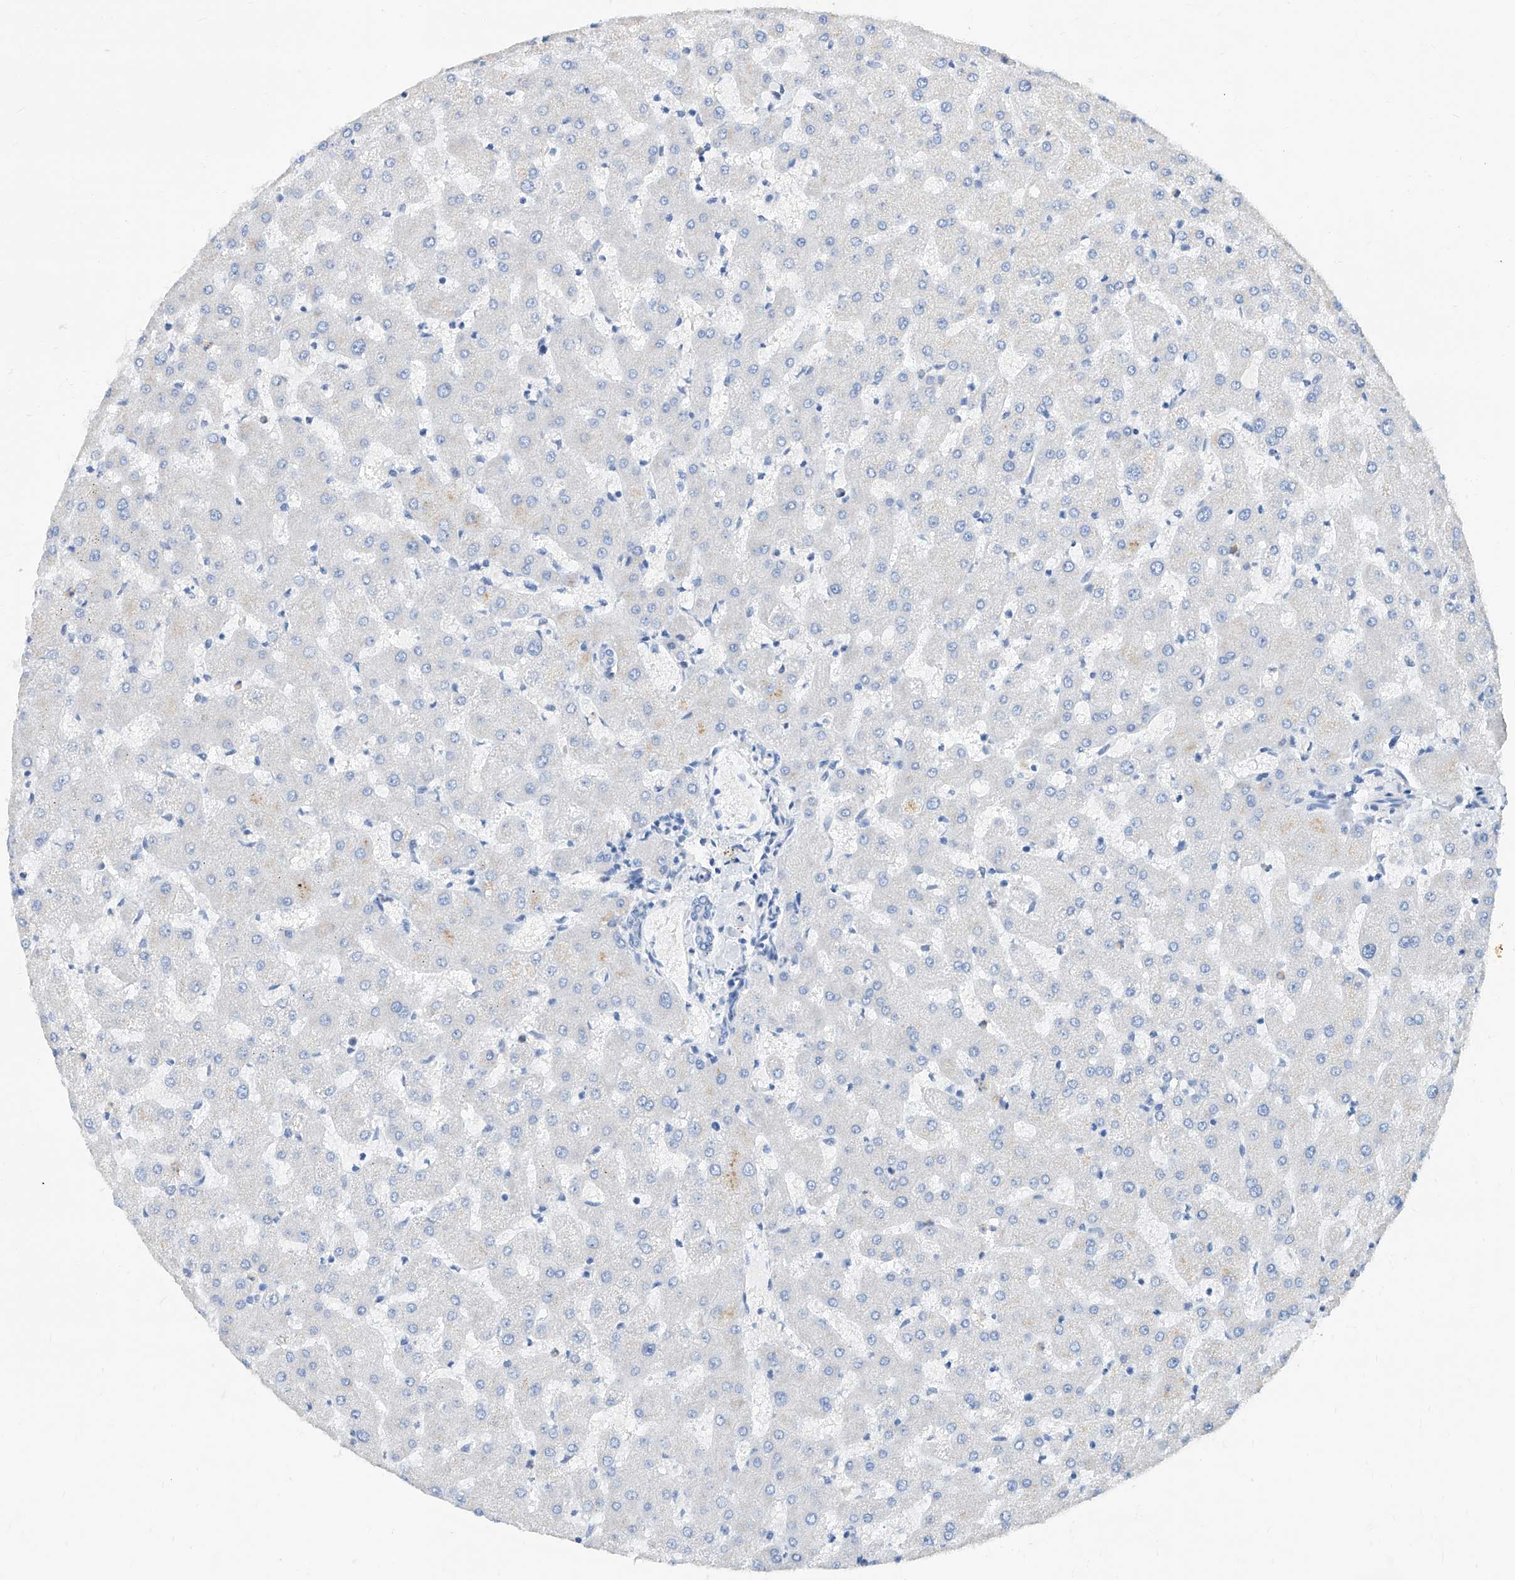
{"staining": {"intensity": "negative", "quantity": "none", "location": "none"}, "tissue": "liver", "cell_type": "Cholangiocytes", "image_type": "normal", "snomed": [{"axis": "morphology", "description": "Normal tissue, NOS"}, {"axis": "topography", "description": "Liver"}], "caption": "Immunohistochemical staining of normal liver exhibits no significant positivity in cholangiocytes.", "gene": "SLC25A29", "patient": {"sex": "female", "age": 63}}